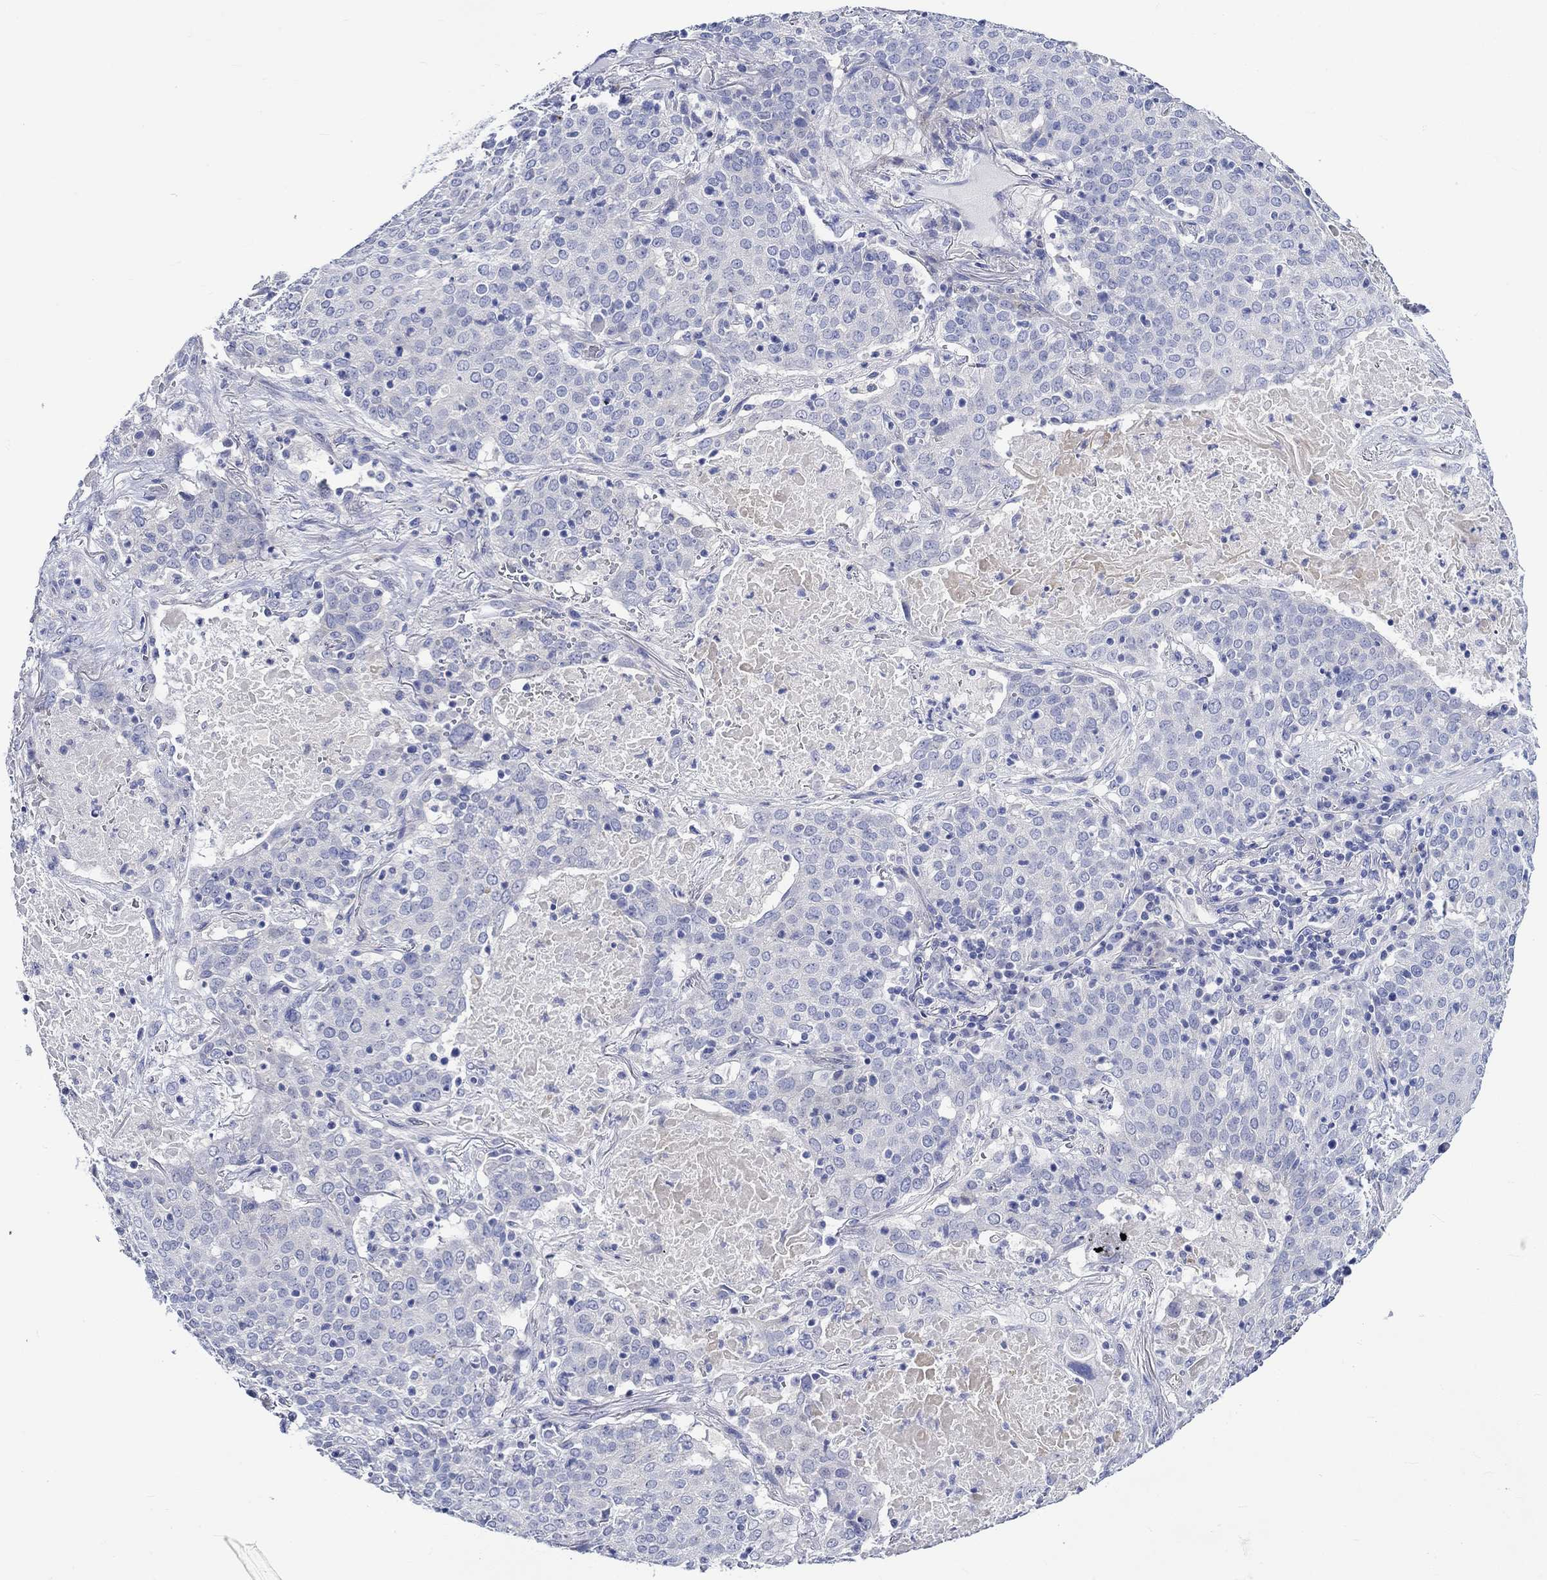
{"staining": {"intensity": "negative", "quantity": "none", "location": "none"}, "tissue": "lung cancer", "cell_type": "Tumor cells", "image_type": "cancer", "snomed": [{"axis": "morphology", "description": "Squamous cell carcinoma, NOS"}, {"axis": "topography", "description": "Lung"}], "caption": "High power microscopy micrograph of an immunohistochemistry (IHC) photomicrograph of squamous cell carcinoma (lung), revealing no significant staining in tumor cells.", "gene": "NRIP3", "patient": {"sex": "male", "age": 82}}